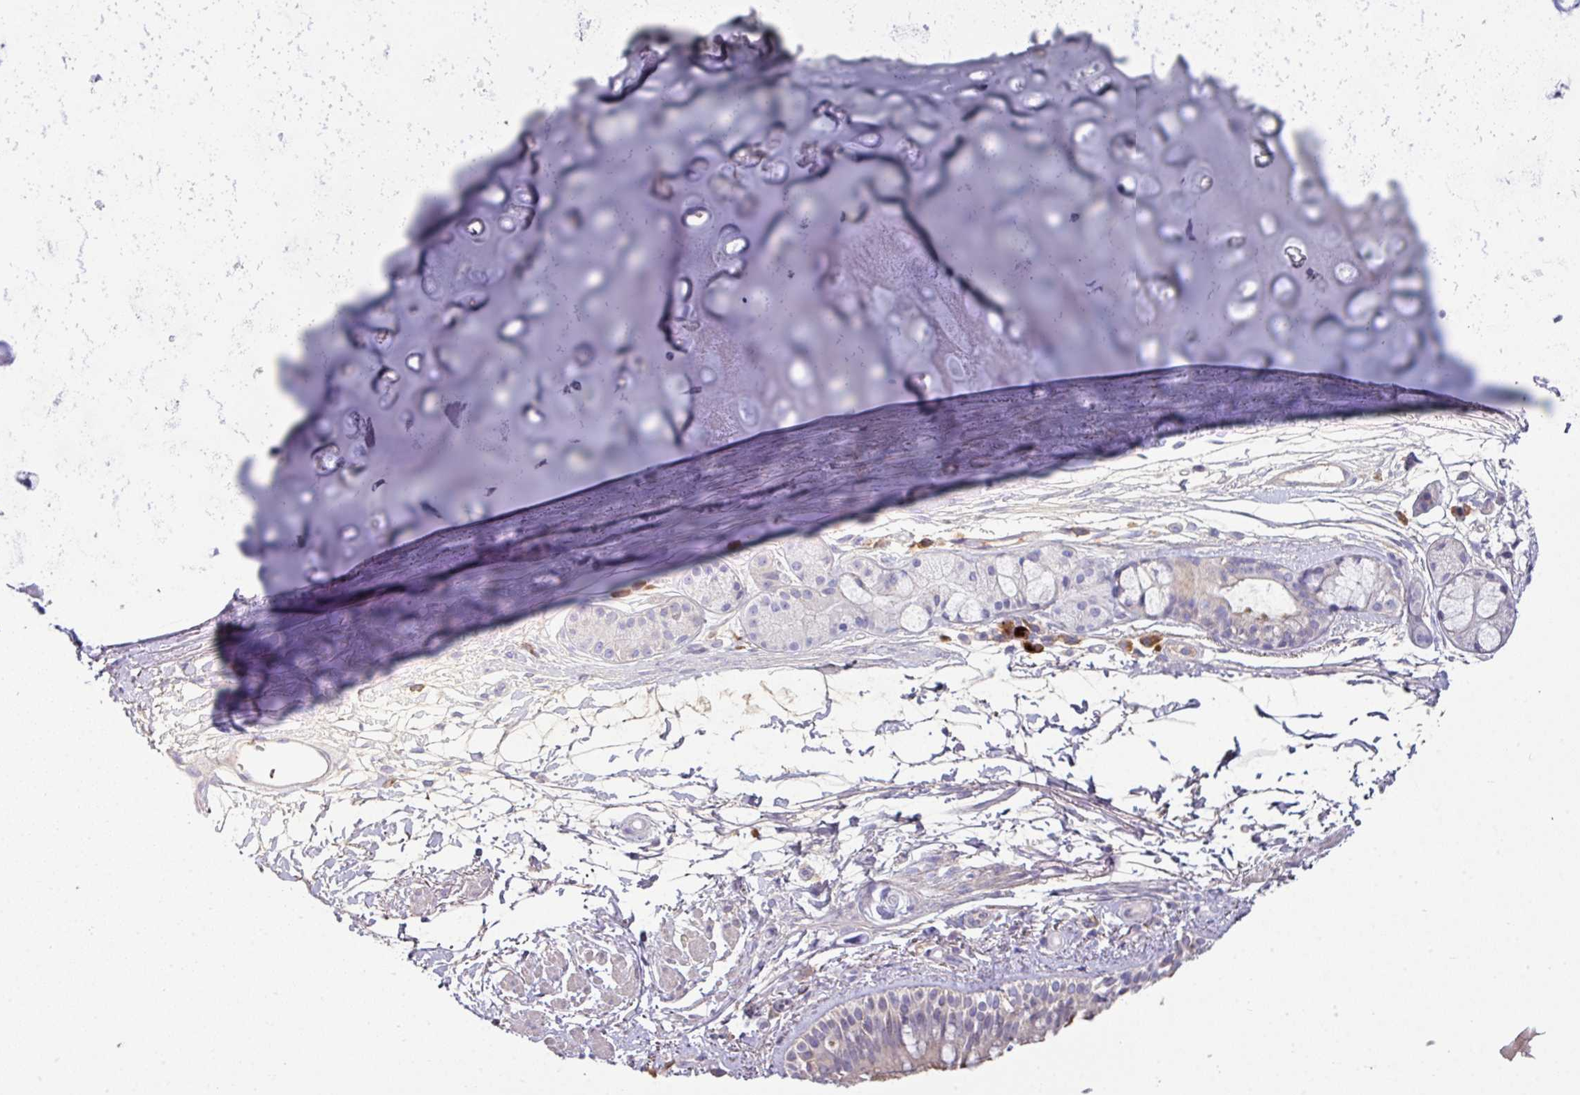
{"staining": {"intensity": "negative", "quantity": "none", "location": "none"}, "tissue": "bronchus", "cell_type": "Respiratory epithelial cells", "image_type": "normal", "snomed": [{"axis": "morphology", "description": "Normal tissue, NOS"}, {"axis": "topography", "description": "Lymph node"}, {"axis": "topography", "description": "Cartilage tissue"}, {"axis": "topography", "description": "Bronchus"}], "caption": "This is an immunohistochemistry (IHC) histopathology image of unremarkable bronchus. There is no positivity in respiratory epithelial cells.", "gene": "SLAMF6", "patient": {"sex": "female", "age": 70}}